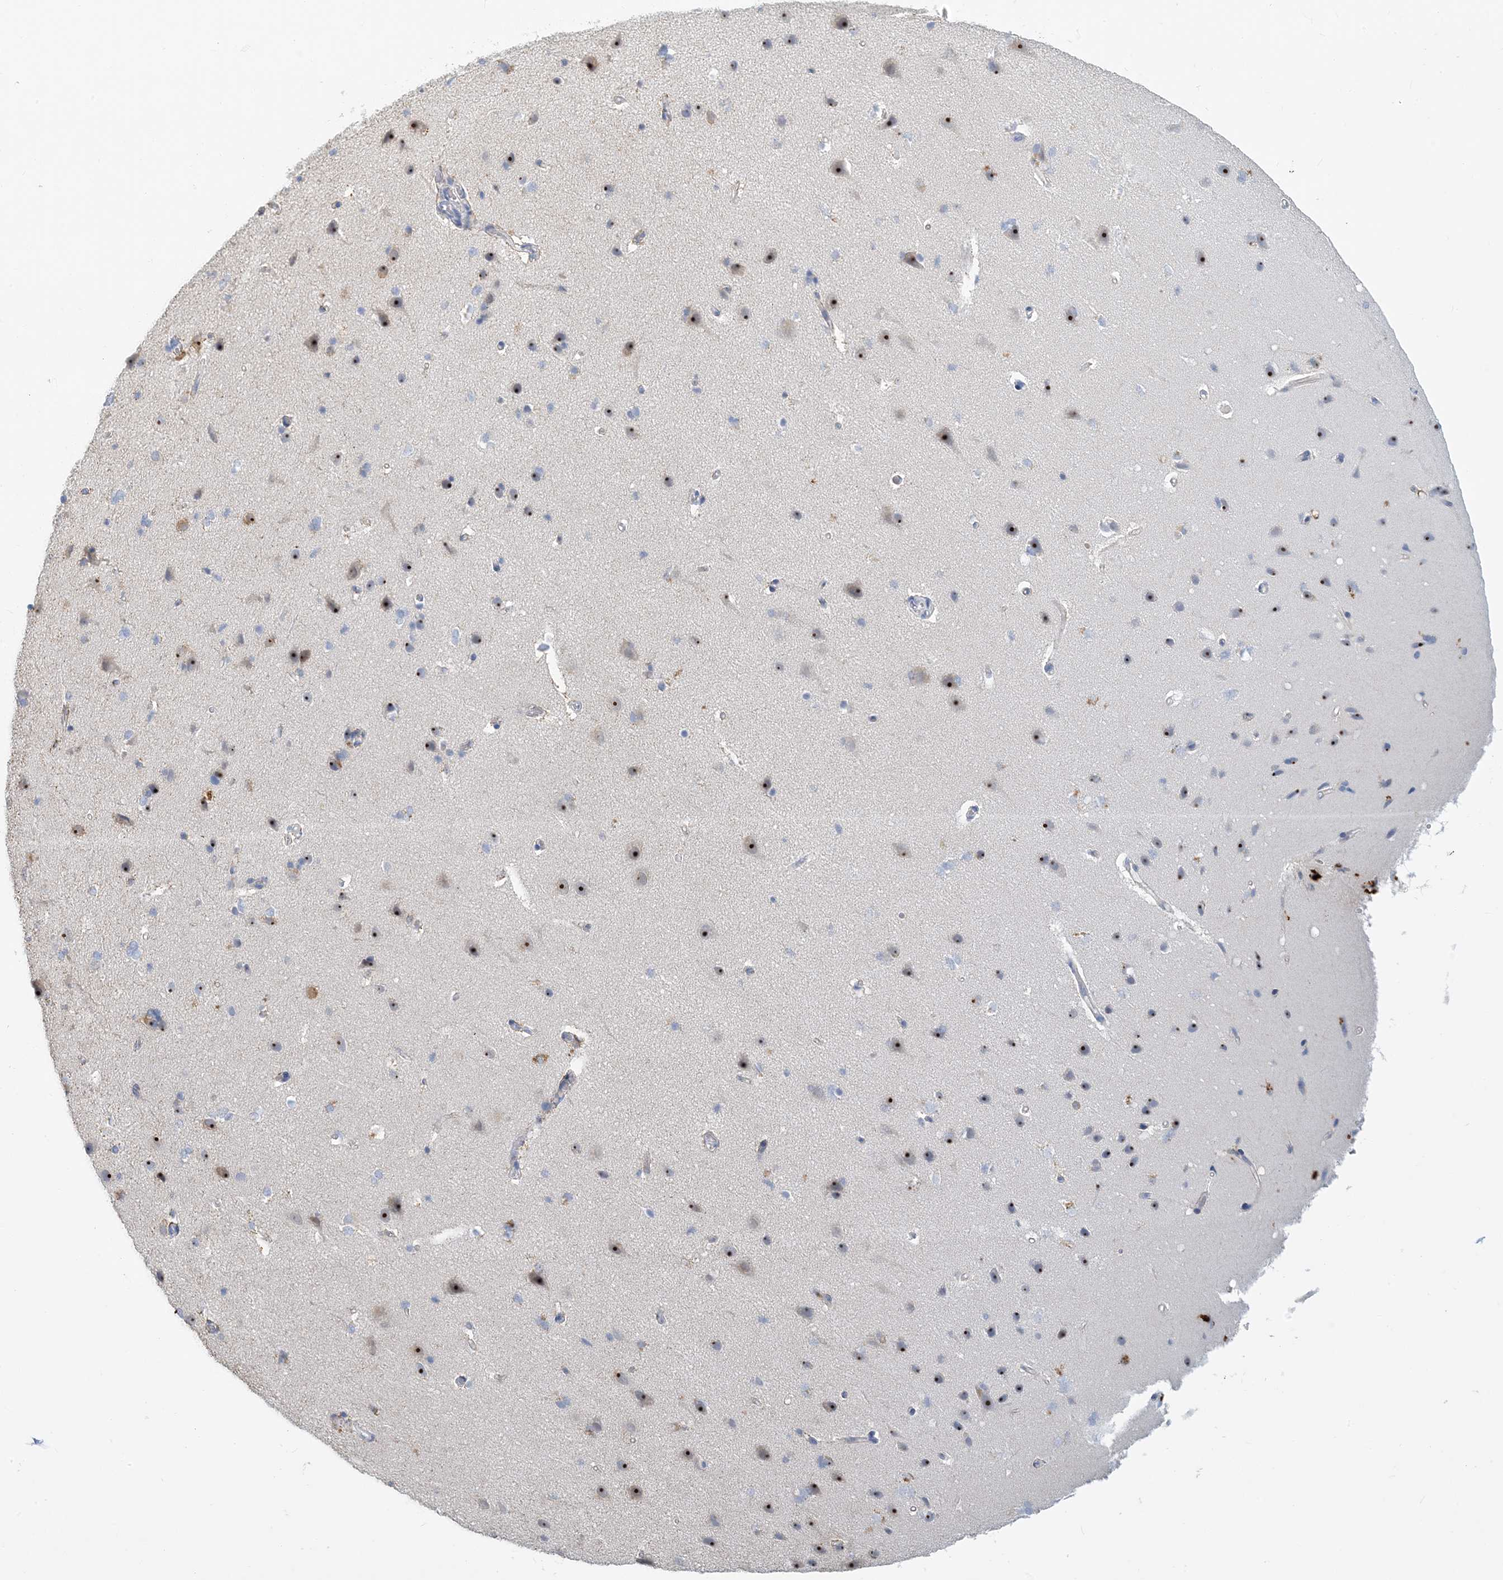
{"staining": {"intensity": "negative", "quantity": "none", "location": "none"}, "tissue": "cerebral cortex", "cell_type": "Endothelial cells", "image_type": "normal", "snomed": [{"axis": "morphology", "description": "Normal tissue, NOS"}, {"axis": "topography", "description": "Cerebral cortex"}], "caption": "Immunohistochemistry (IHC) micrograph of unremarkable cerebral cortex: cerebral cortex stained with DAB displays no significant protein staining in endothelial cells.", "gene": "ZCCHC12", "patient": {"sex": "male", "age": 34}}